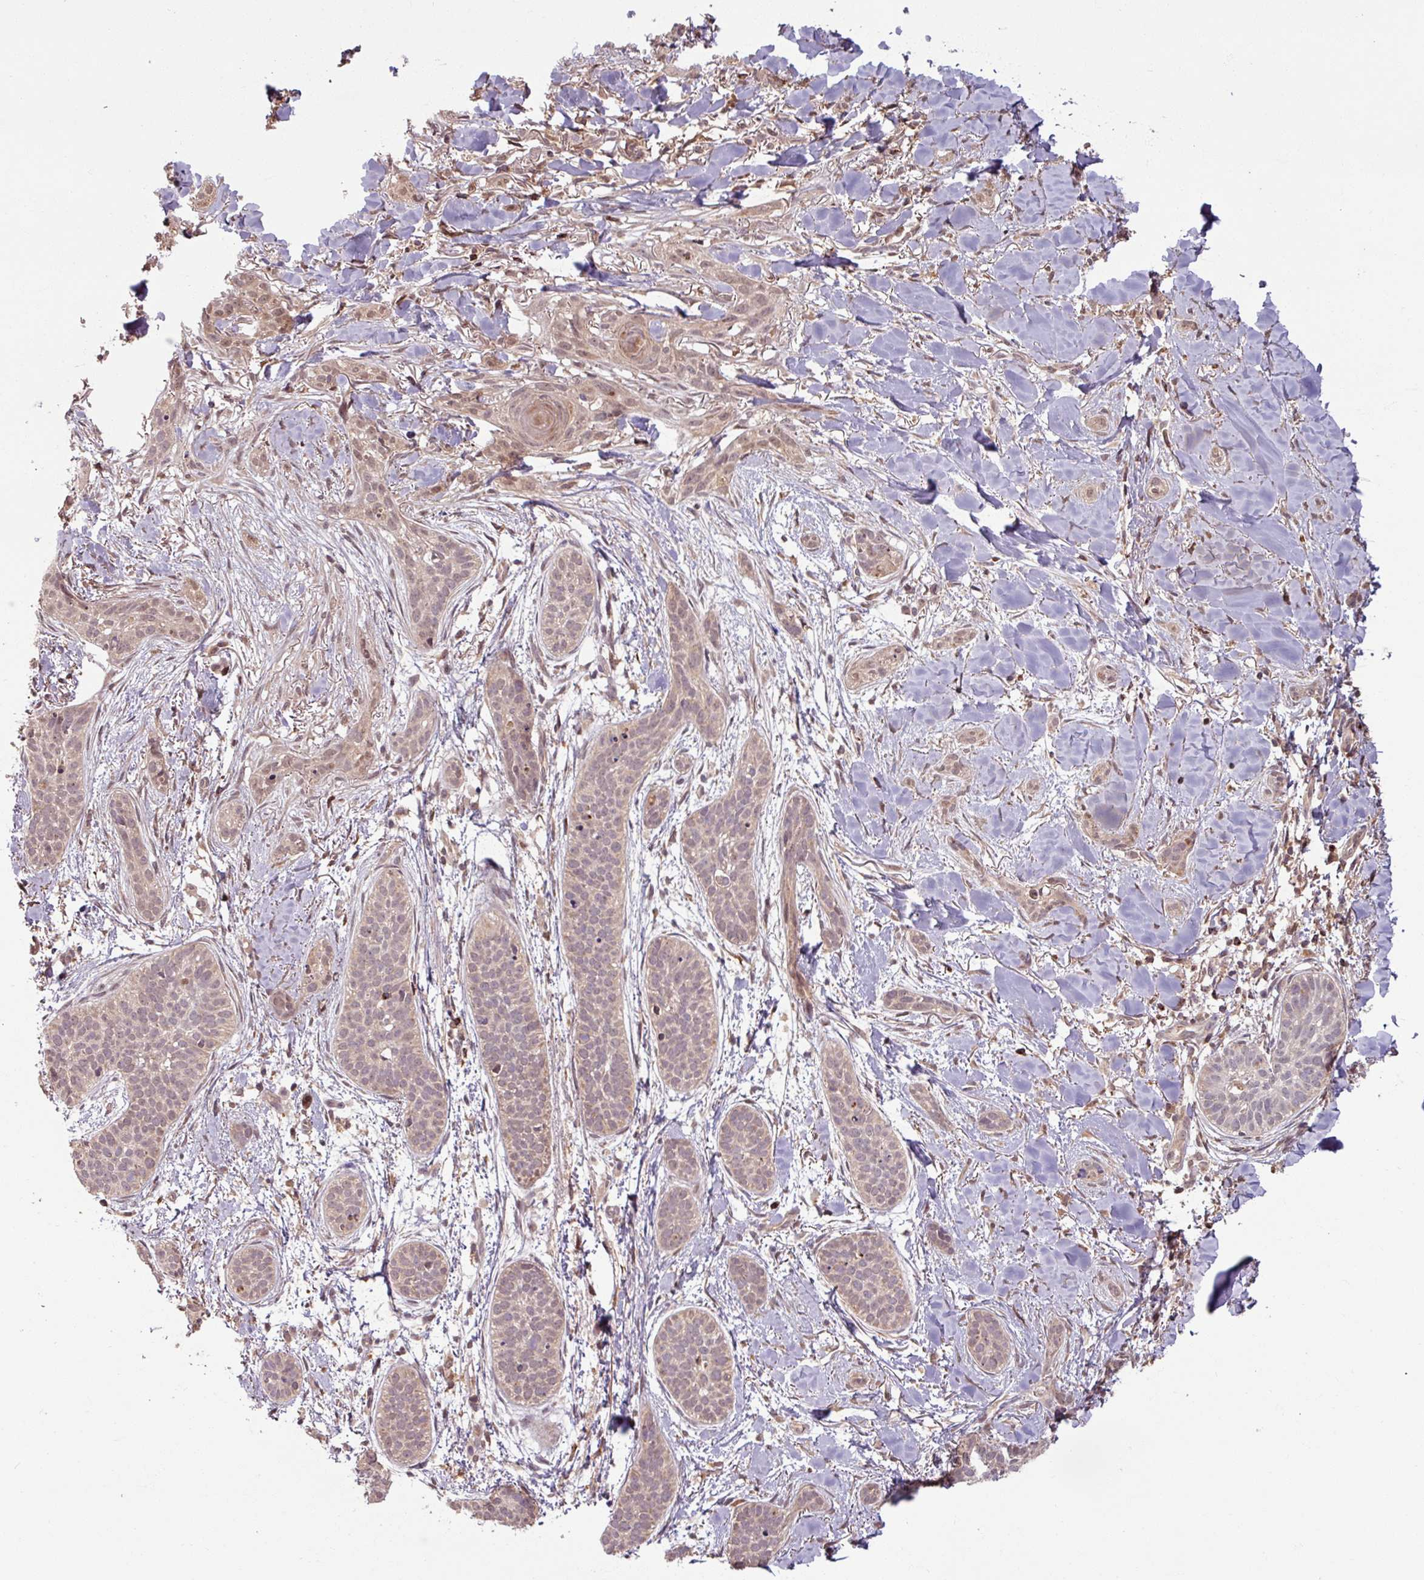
{"staining": {"intensity": "moderate", "quantity": "<25%", "location": "cytoplasmic/membranous"}, "tissue": "skin cancer", "cell_type": "Tumor cells", "image_type": "cancer", "snomed": [{"axis": "morphology", "description": "Basal cell carcinoma"}, {"axis": "topography", "description": "Skin"}], "caption": "Tumor cells demonstrate moderate cytoplasmic/membranous expression in about <25% of cells in skin cancer.", "gene": "OR6B1", "patient": {"sex": "male", "age": 52}}